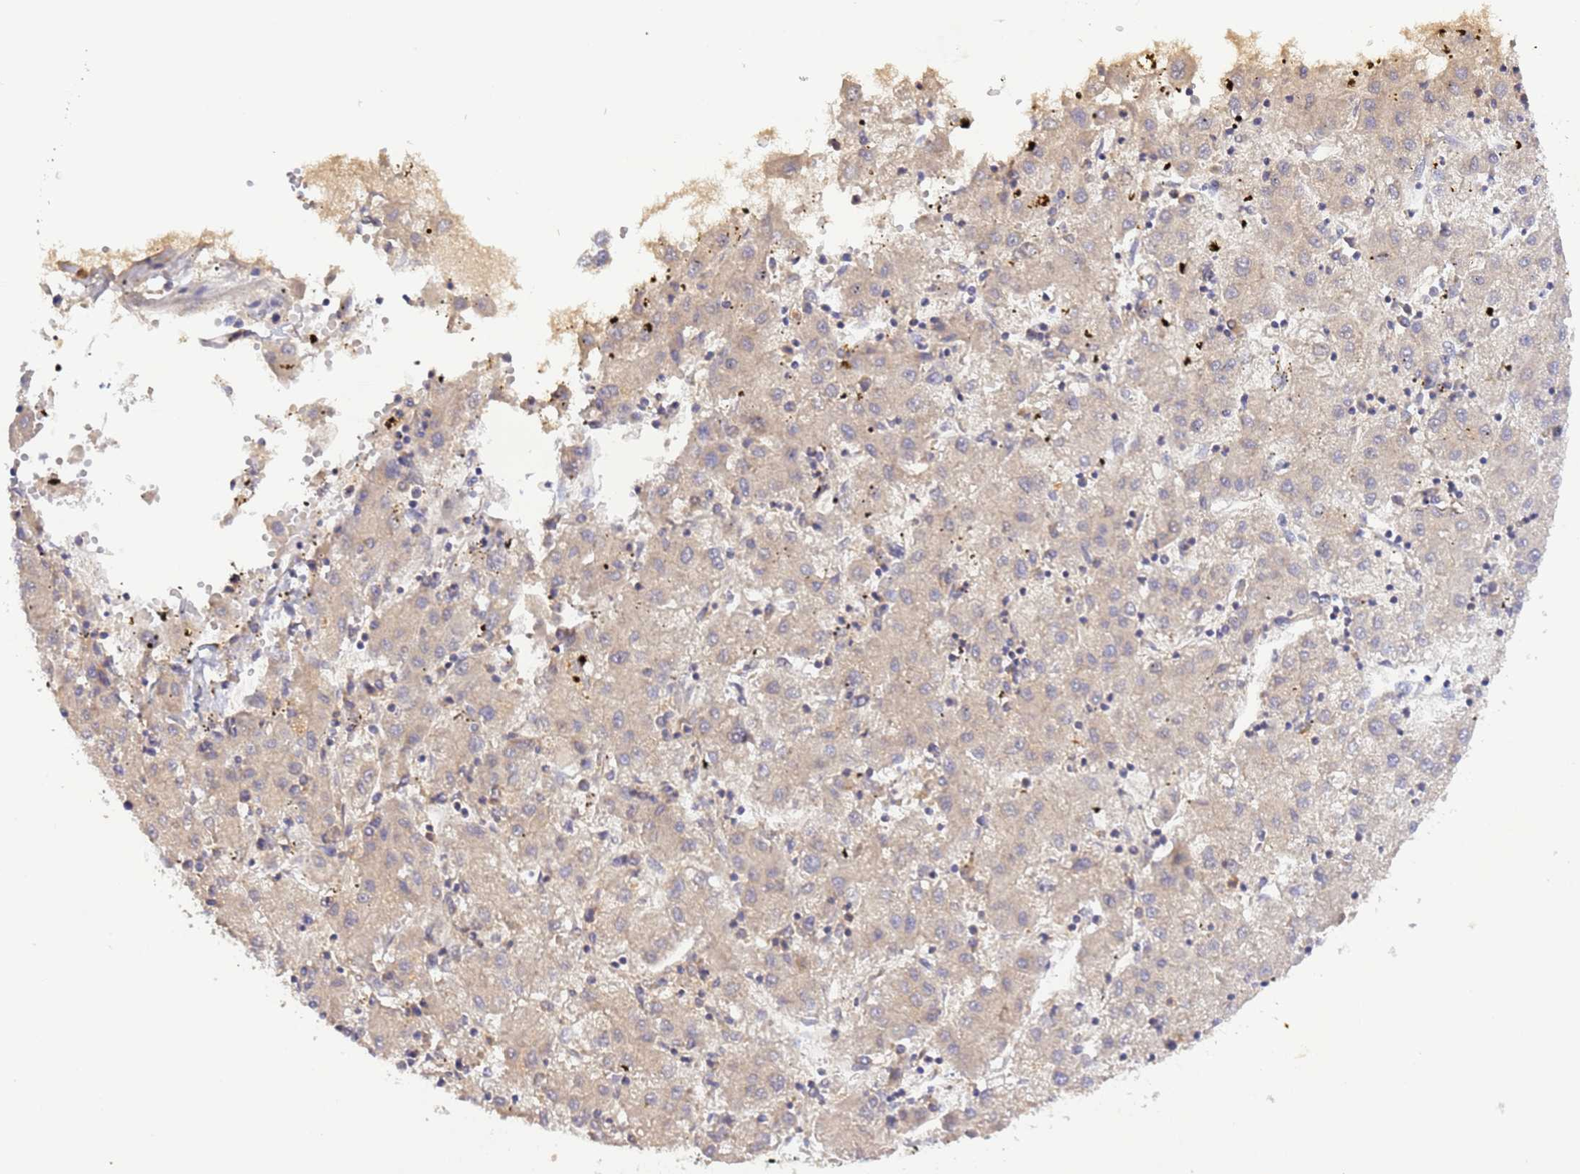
{"staining": {"intensity": "weak", "quantity": "<25%", "location": "cytoplasmic/membranous"}, "tissue": "liver cancer", "cell_type": "Tumor cells", "image_type": "cancer", "snomed": [{"axis": "morphology", "description": "Carcinoma, Hepatocellular, NOS"}, {"axis": "topography", "description": "Liver"}], "caption": "Tumor cells are negative for protein expression in human liver cancer (hepatocellular carcinoma).", "gene": "TRIM26", "patient": {"sex": "male", "age": 72}}